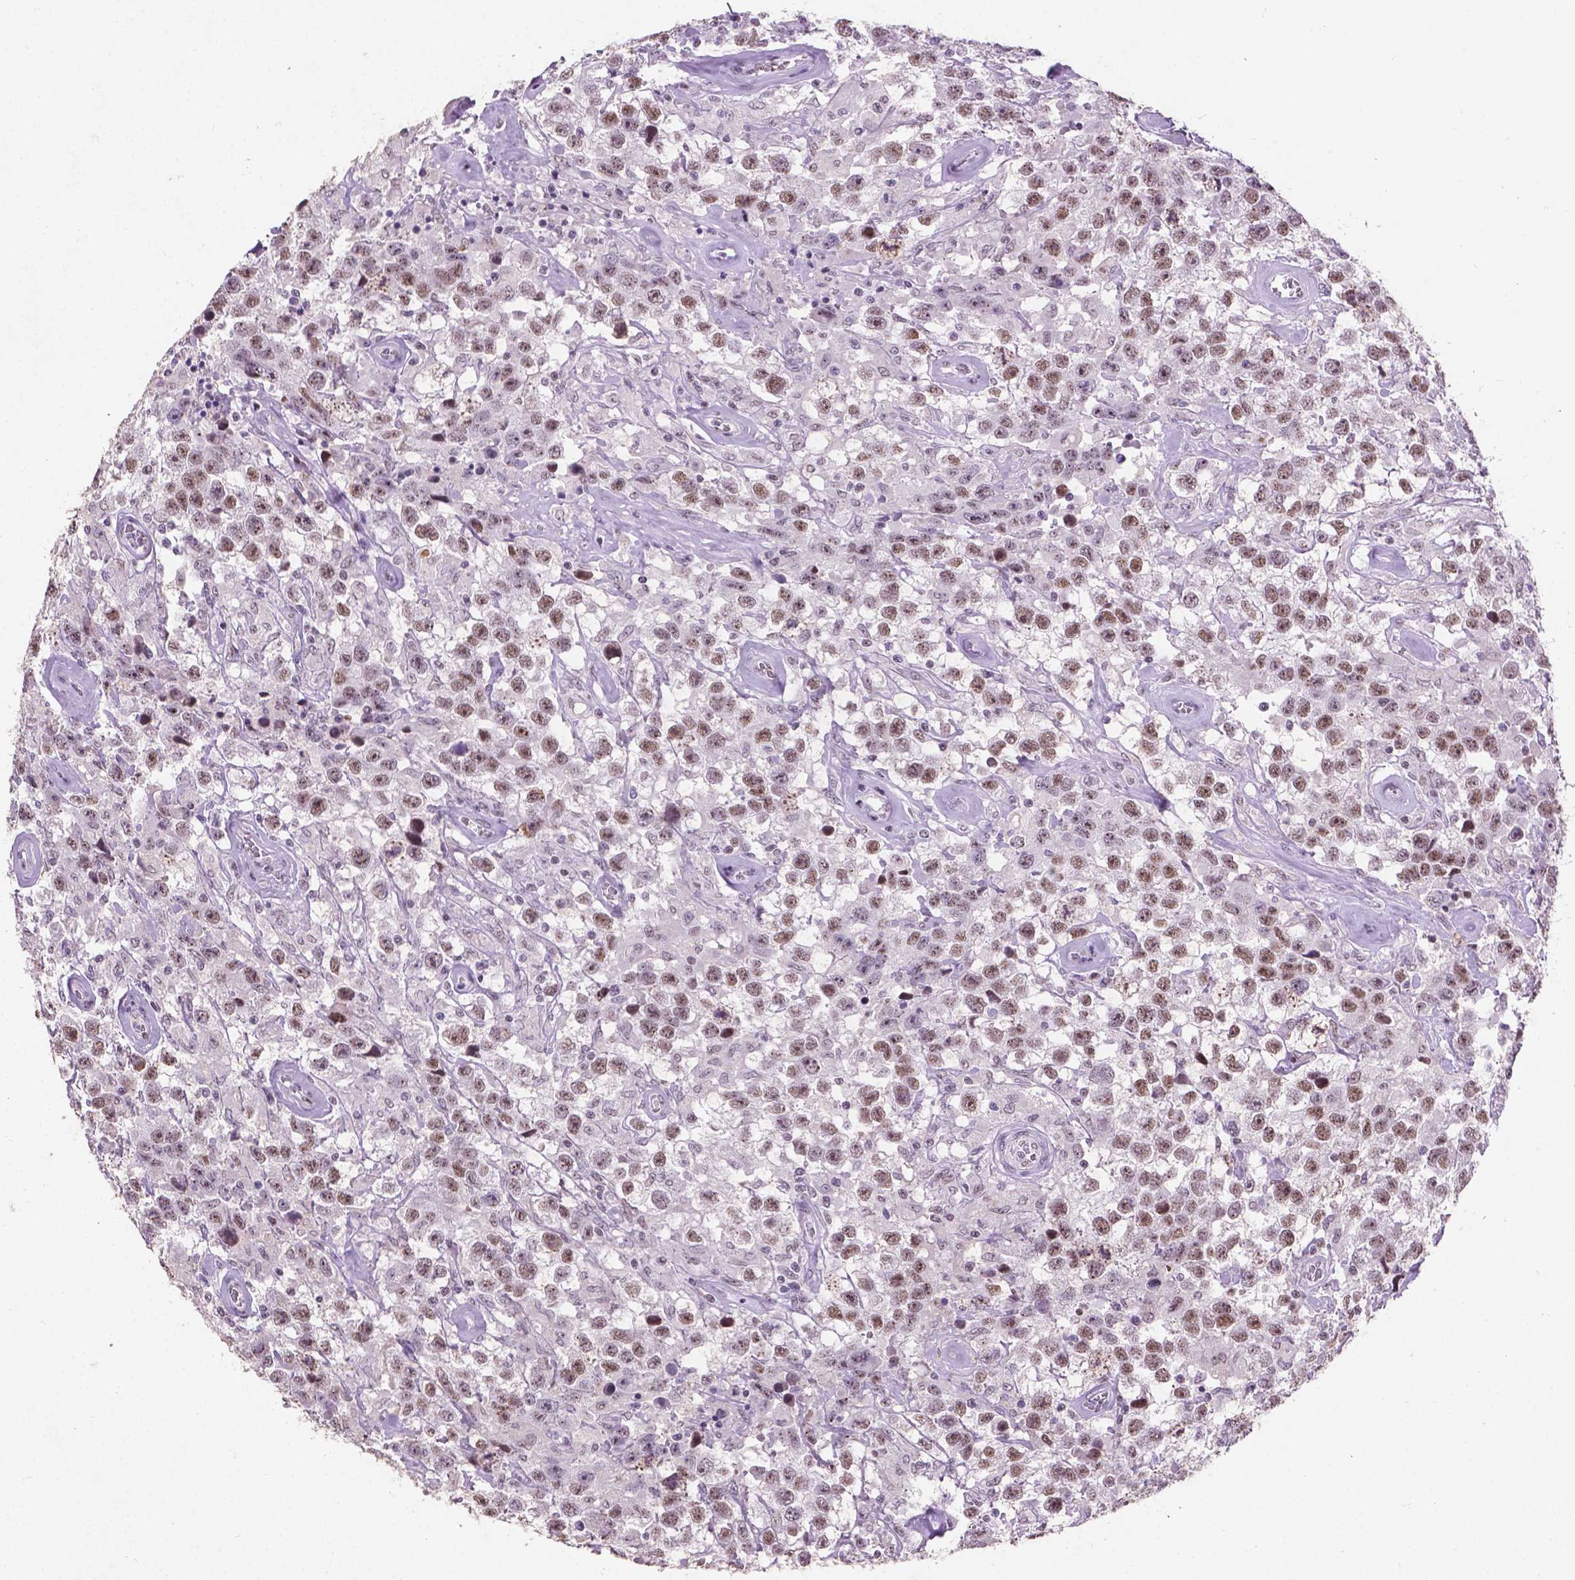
{"staining": {"intensity": "moderate", "quantity": "25%-75%", "location": "nuclear"}, "tissue": "testis cancer", "cell_type": "Tumor cells", "image_type": "cancer", "snomed": [{"axis": "morphology", "description": "Seminoma, NOS"}, {"axis": "topography", "description": "Testis"}], "caption": "Human testis cancer (seminoma) stained with a protein marker exhibits moderate staining in tumor cells.", "gene": "COIL", "patient": {"sex": "male", "age": 43}}